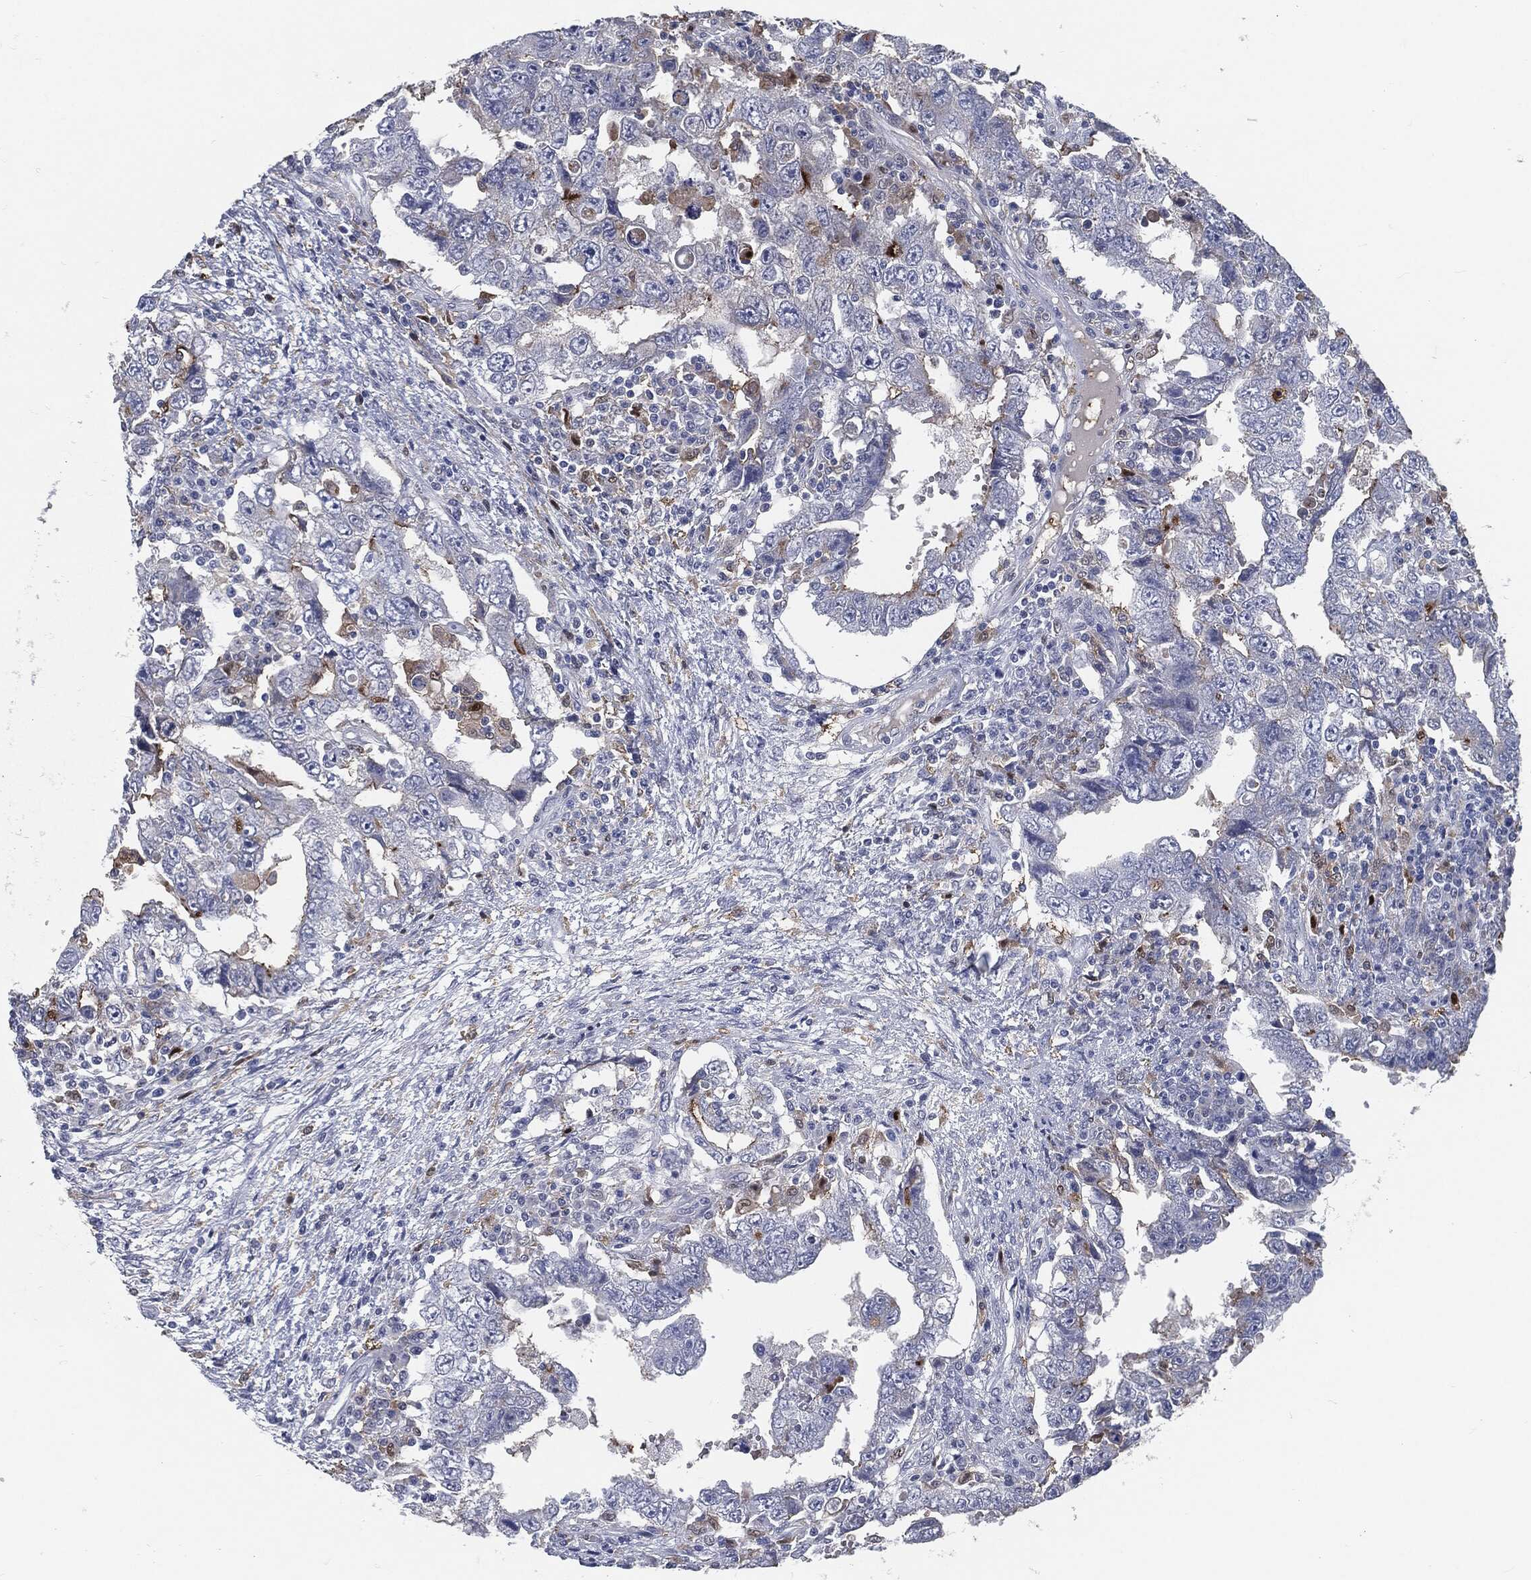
{"staining": {"intensity": "strong", "quantity": "<25%", "location": "cytoplasmic/membranous"}, "tissue": "testis cancer", "cell_type": "Tumor cells", "image_type": "cancer", "snomed": [{"axis": "morphology", "description": "Carcinoma, Embryonal, NOS"}, {"axis": "topography", "description": "Testis"}], "caption": "Human testis cancer stained with a brown dye demonstrates strong cytoplasmic/membranous positive staining in approximately <25% of tumor cells.", "gene": "PROM1", "patient": {"sex": "male", "age": 26}}